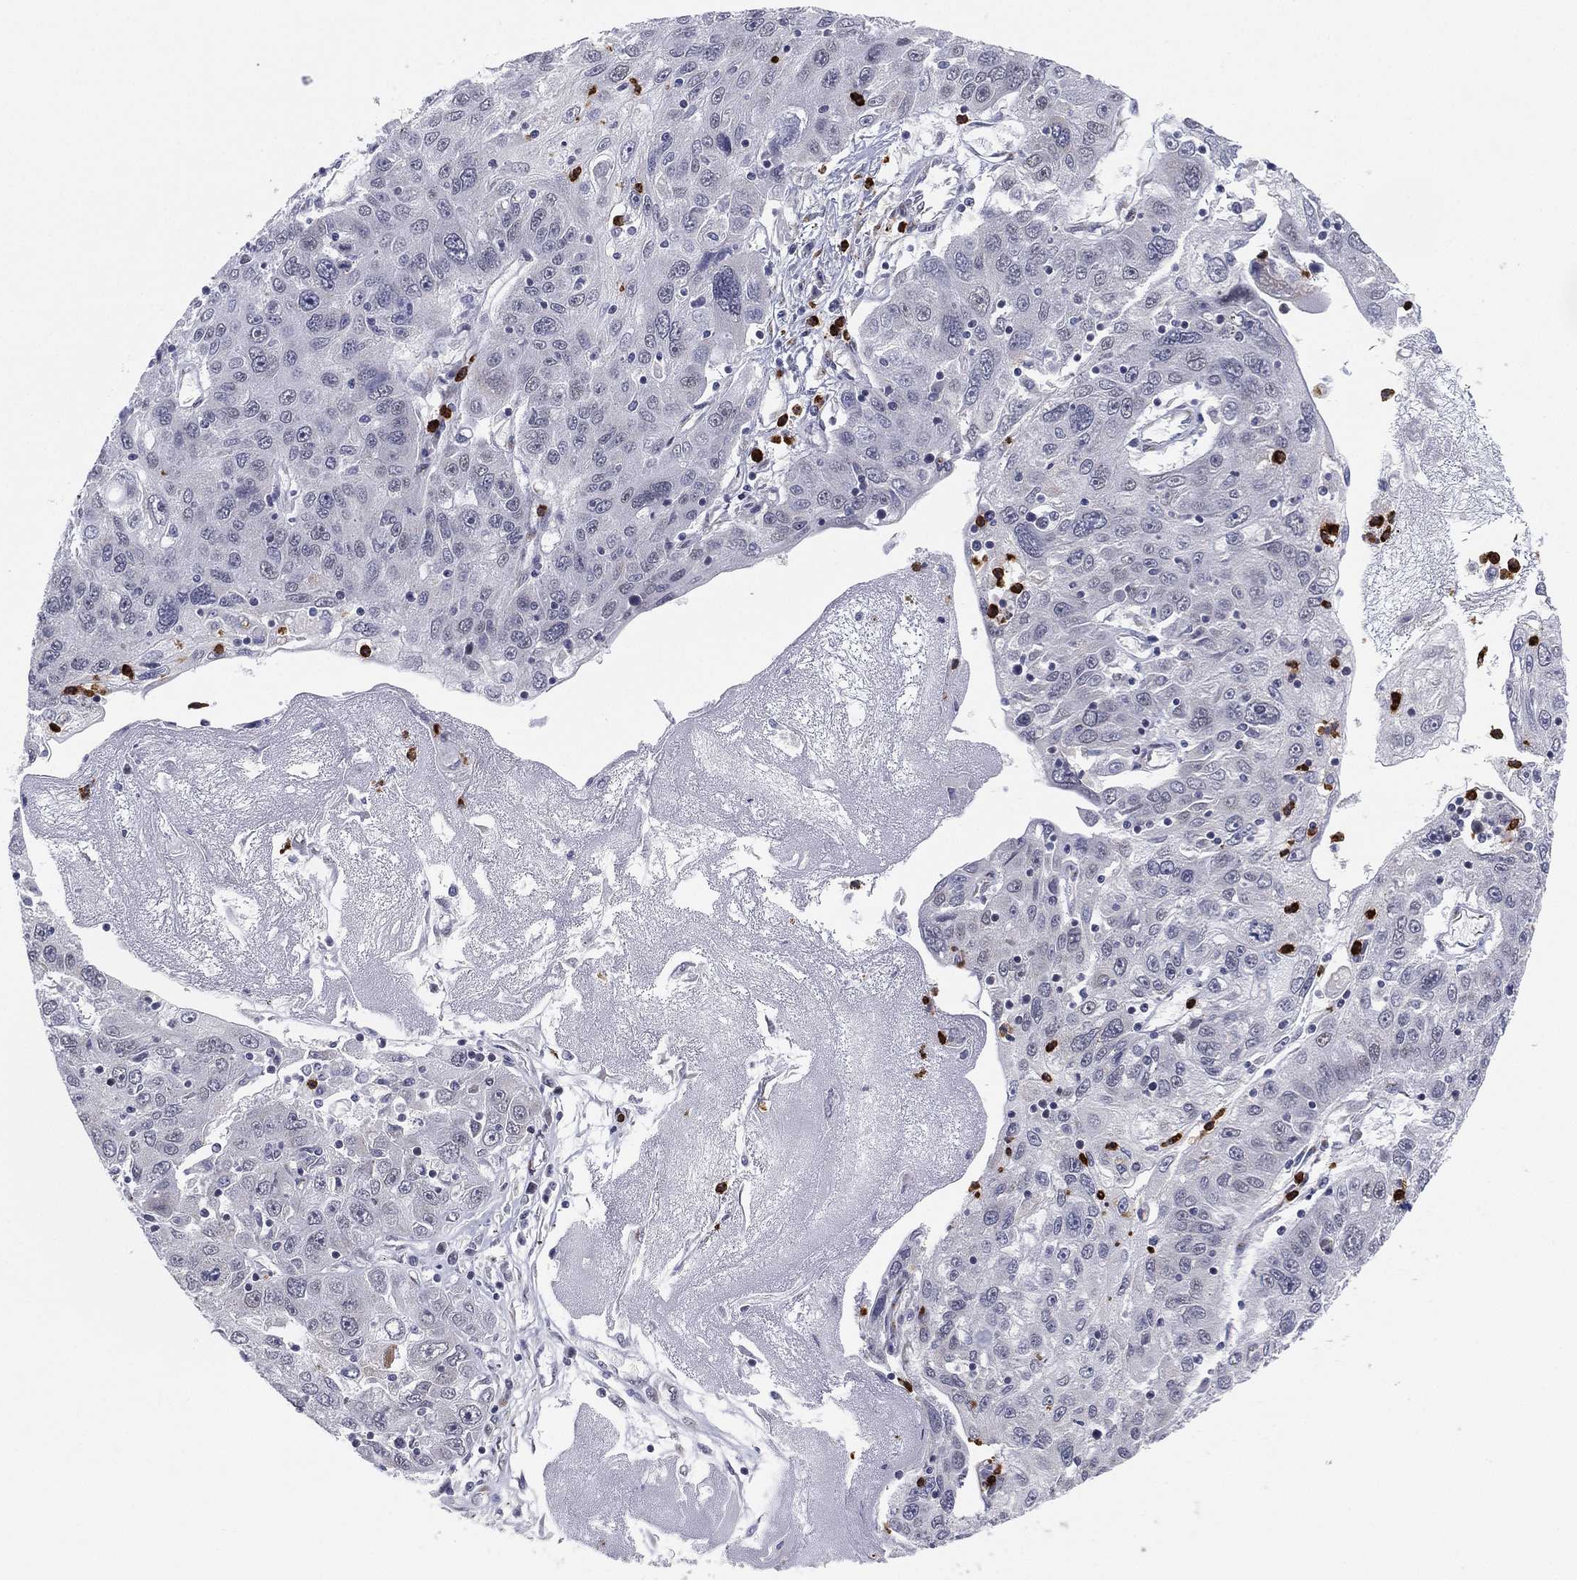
{"staining": {"intensity": "negative", "quantity": "none", "location": "none"}, "tissue": "stomach cancer", "cell_type": "Tumor cells", "image_type": "cancer", "snomed": [{"axis": "morphology", "description": "Adenocarcinoma, NOS"}, {"axis": "topography", "description": "Stomach"}], "caption": "There is no significant expression in tumor cells of stomach cancer.", "gene": "CD177", "patient": {"sex": "male", "age": 56}}